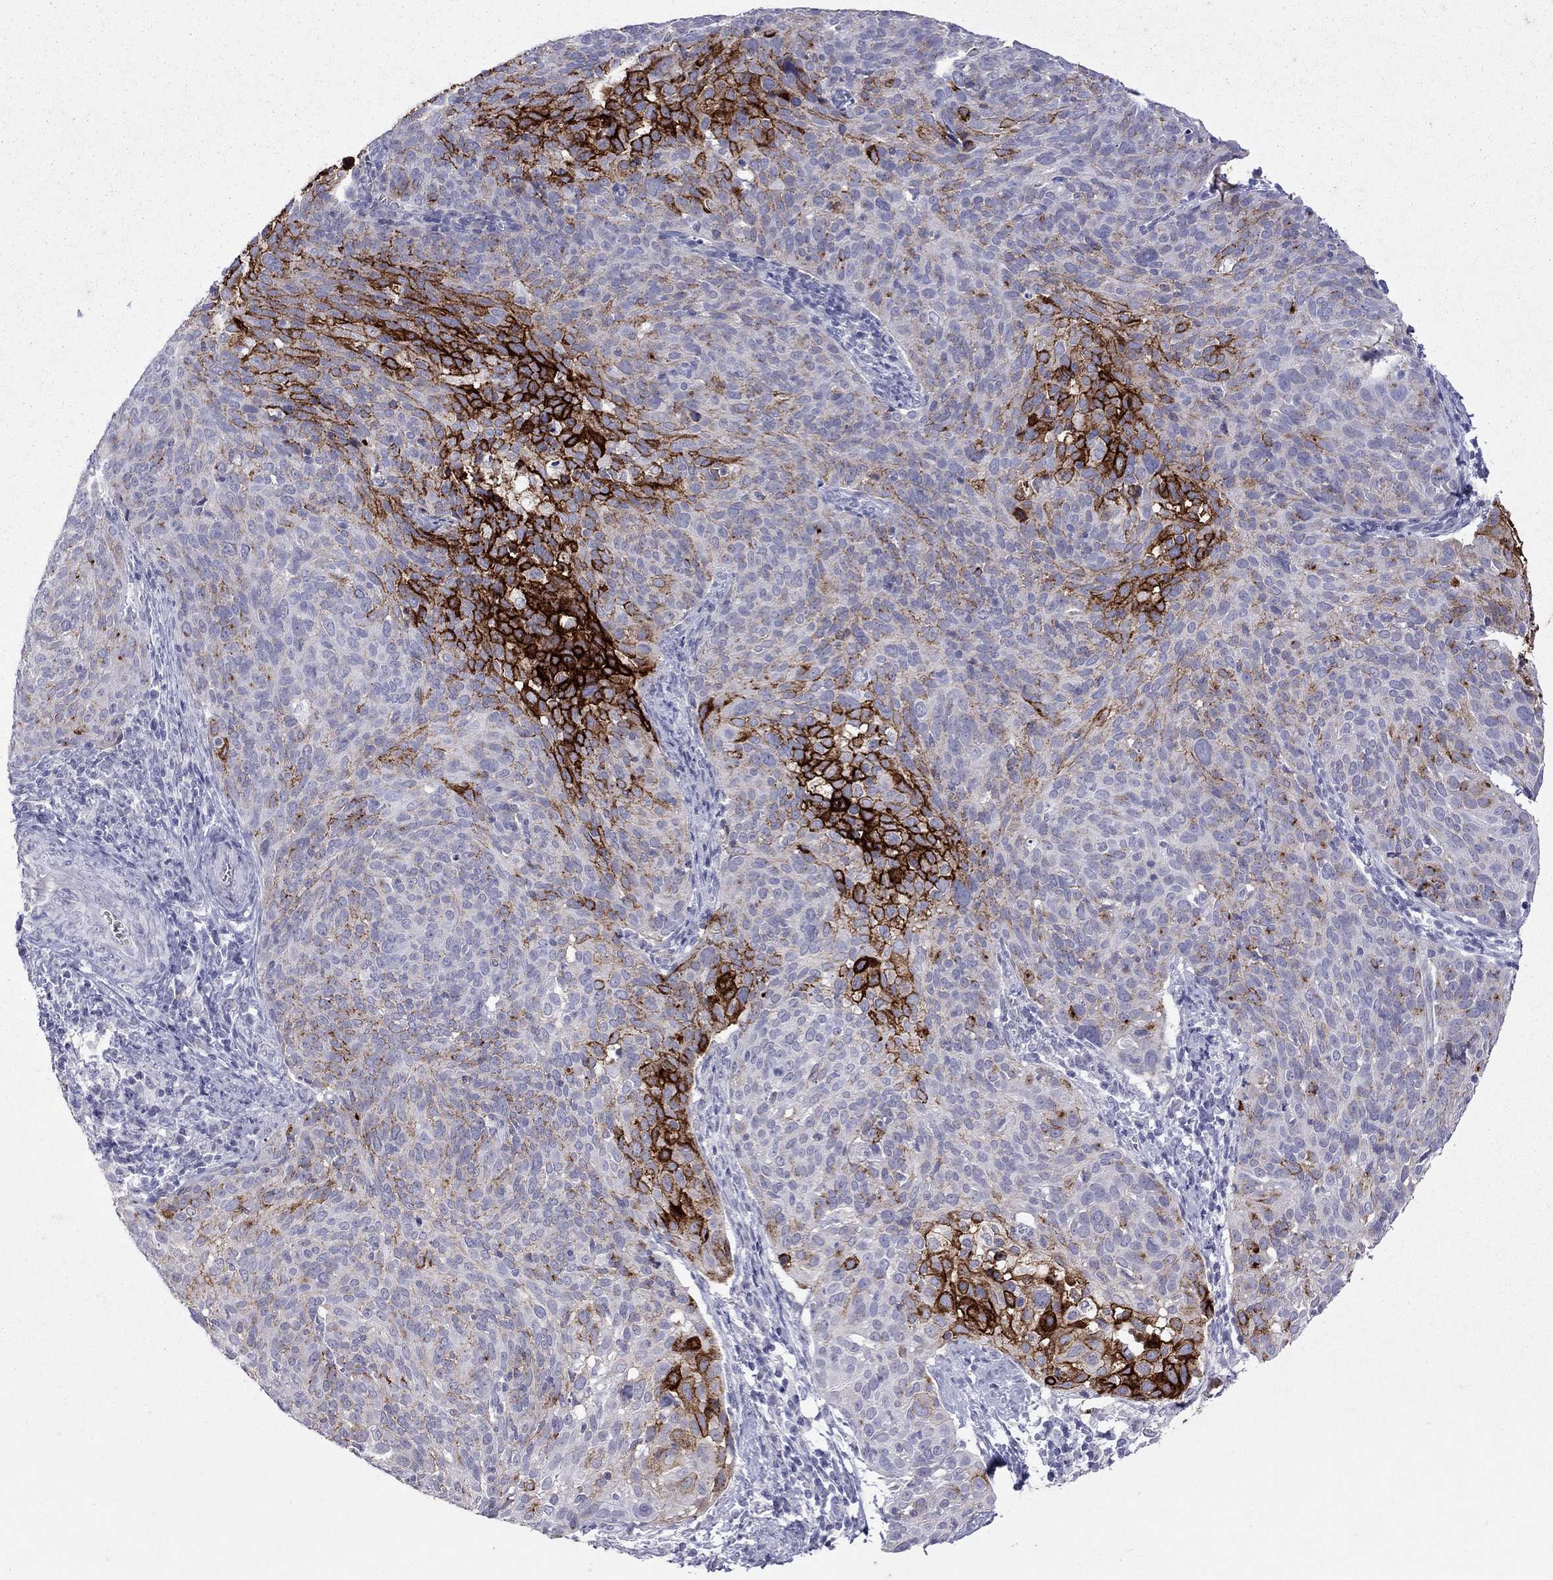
{"staining": {"intensity": "strong", "quantity": "25%-75%", "location": "cytoplasmic/membranous"}, "tissue": "cervical cancer", "cell_type": "Tumor cells", "image_type": "cancer", "snomed": [{"axis": "morphology", "description": "Squamous cell carcinoma, NOS"}, {"axis": "topography", "description": "Cervix"}], "caption": "Immunohistochemistry (IHC) staining of cervical cancer, which reveals high levels of strong cytoplasmic/membranous positivity in approximately 25%-75% of tumor cells indicating strong cytoplasmic/membranous protein positivity. The staining was performed using DAB (3,3'-diaminobenzidine) (brown) for protein detection and nuclei were counterstained in hematoxylin (blue).", "gene": "MUC16", "patient": {"sex": "female", "age": 39}}